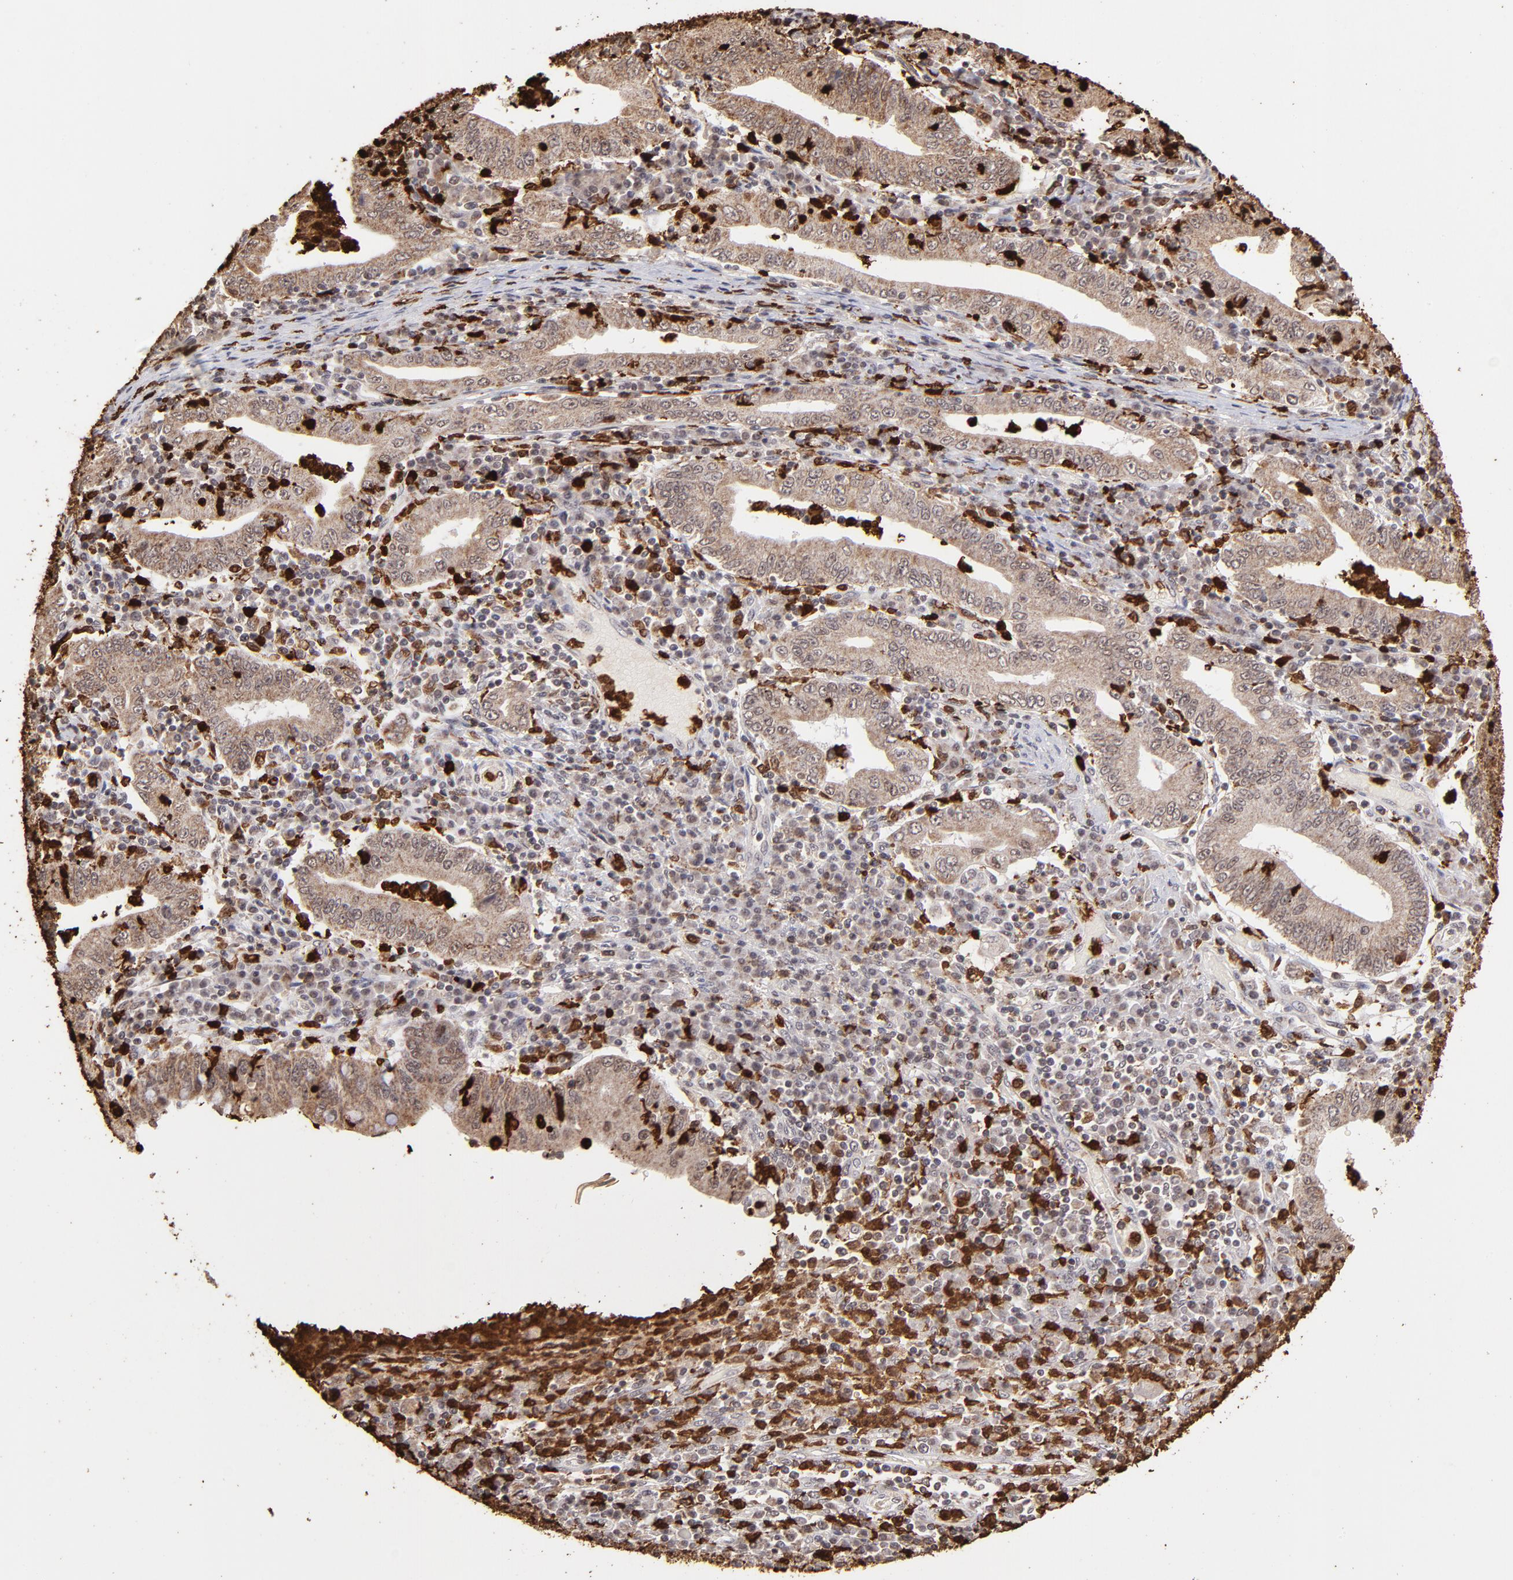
{"staining": {"intensity": "weak", "quantity": ">75%", "location": "cytoplasmic/membranous"}, "tissue": "stomach cancer", "cell_type": "Tumor cells", "image_type": "cancer", "snomed": [{"axis": "morphology", "description": "Normal tissue, NOS"}, {"axis": "morphology", "description": "Adenocarcinoma, NOS"}, {"axis": "topography", "description": "Esophagus"}, {"axis": "topography", "description": "Stomach, upper"}, {"axis": "topography", "description": "Peripheral nerve tissue"}], "caption": "An immunohistochemistry (IHC) photomicrograph of neoplastic tissue is shown. Protein staining in brown highlights weak cytoplasmic/membranous positivity in adenocarcinoma (stomach) within tumor cells.", "gene": "ZFX", "patient": {"sex": "male", "age": 62}}